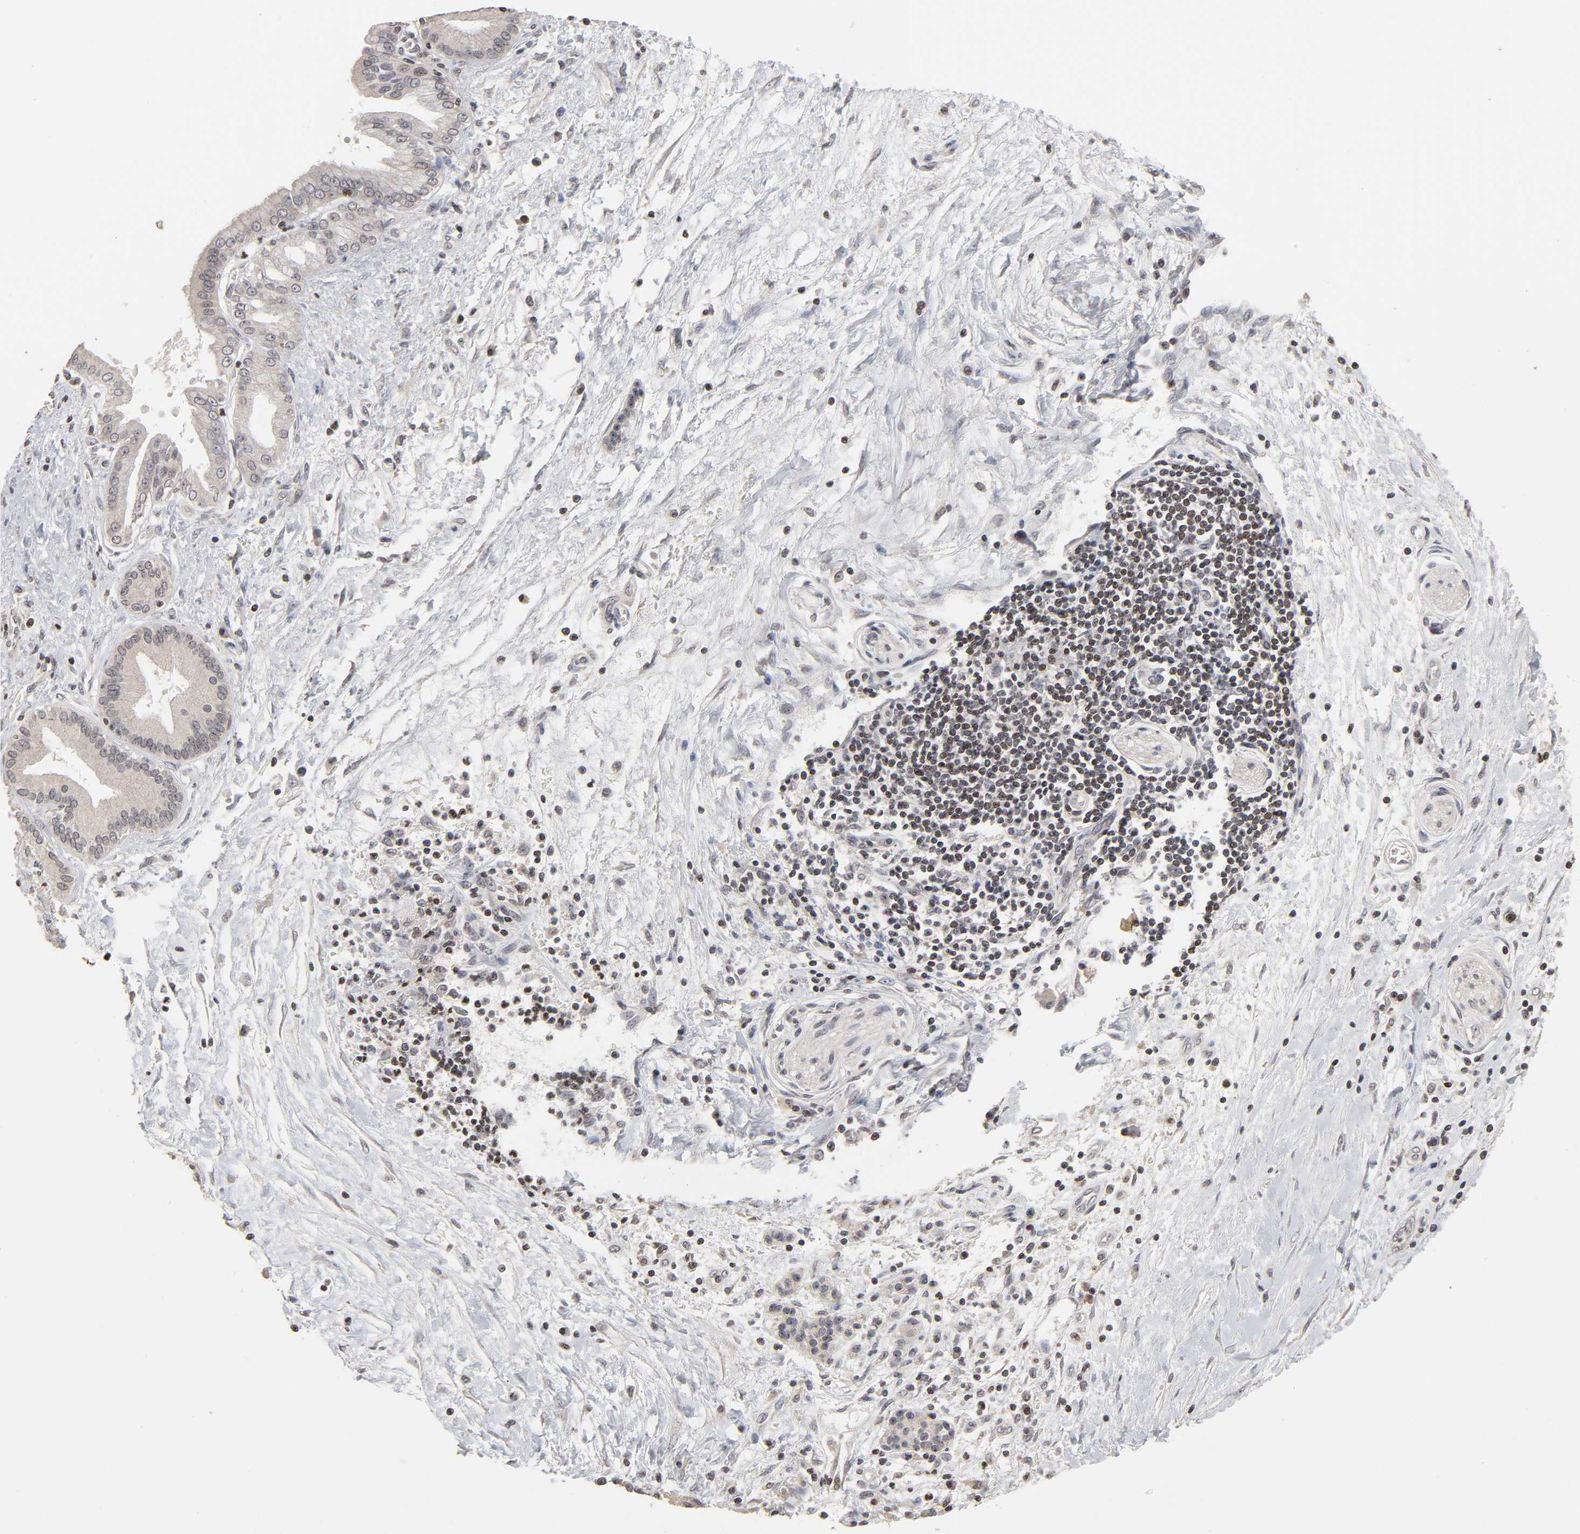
{"staining": {"intensity": "negative", "quantity": "none", "location": "none"}, "tissue": "pancreatic cancer", "cell_type": "Tumor cells", "image_type": "cancer", "snomed": [{"axis": "morphology", "description": "Adenocarcinoma, NOS"}, {"axis": "topography", "description": "Pancreas"}], "caption": "Tumor cells are negative for brown protein staining in pancreatic cancer.", "gene": "ZNF473", "patient": {"sex": "male", "age": 59}}